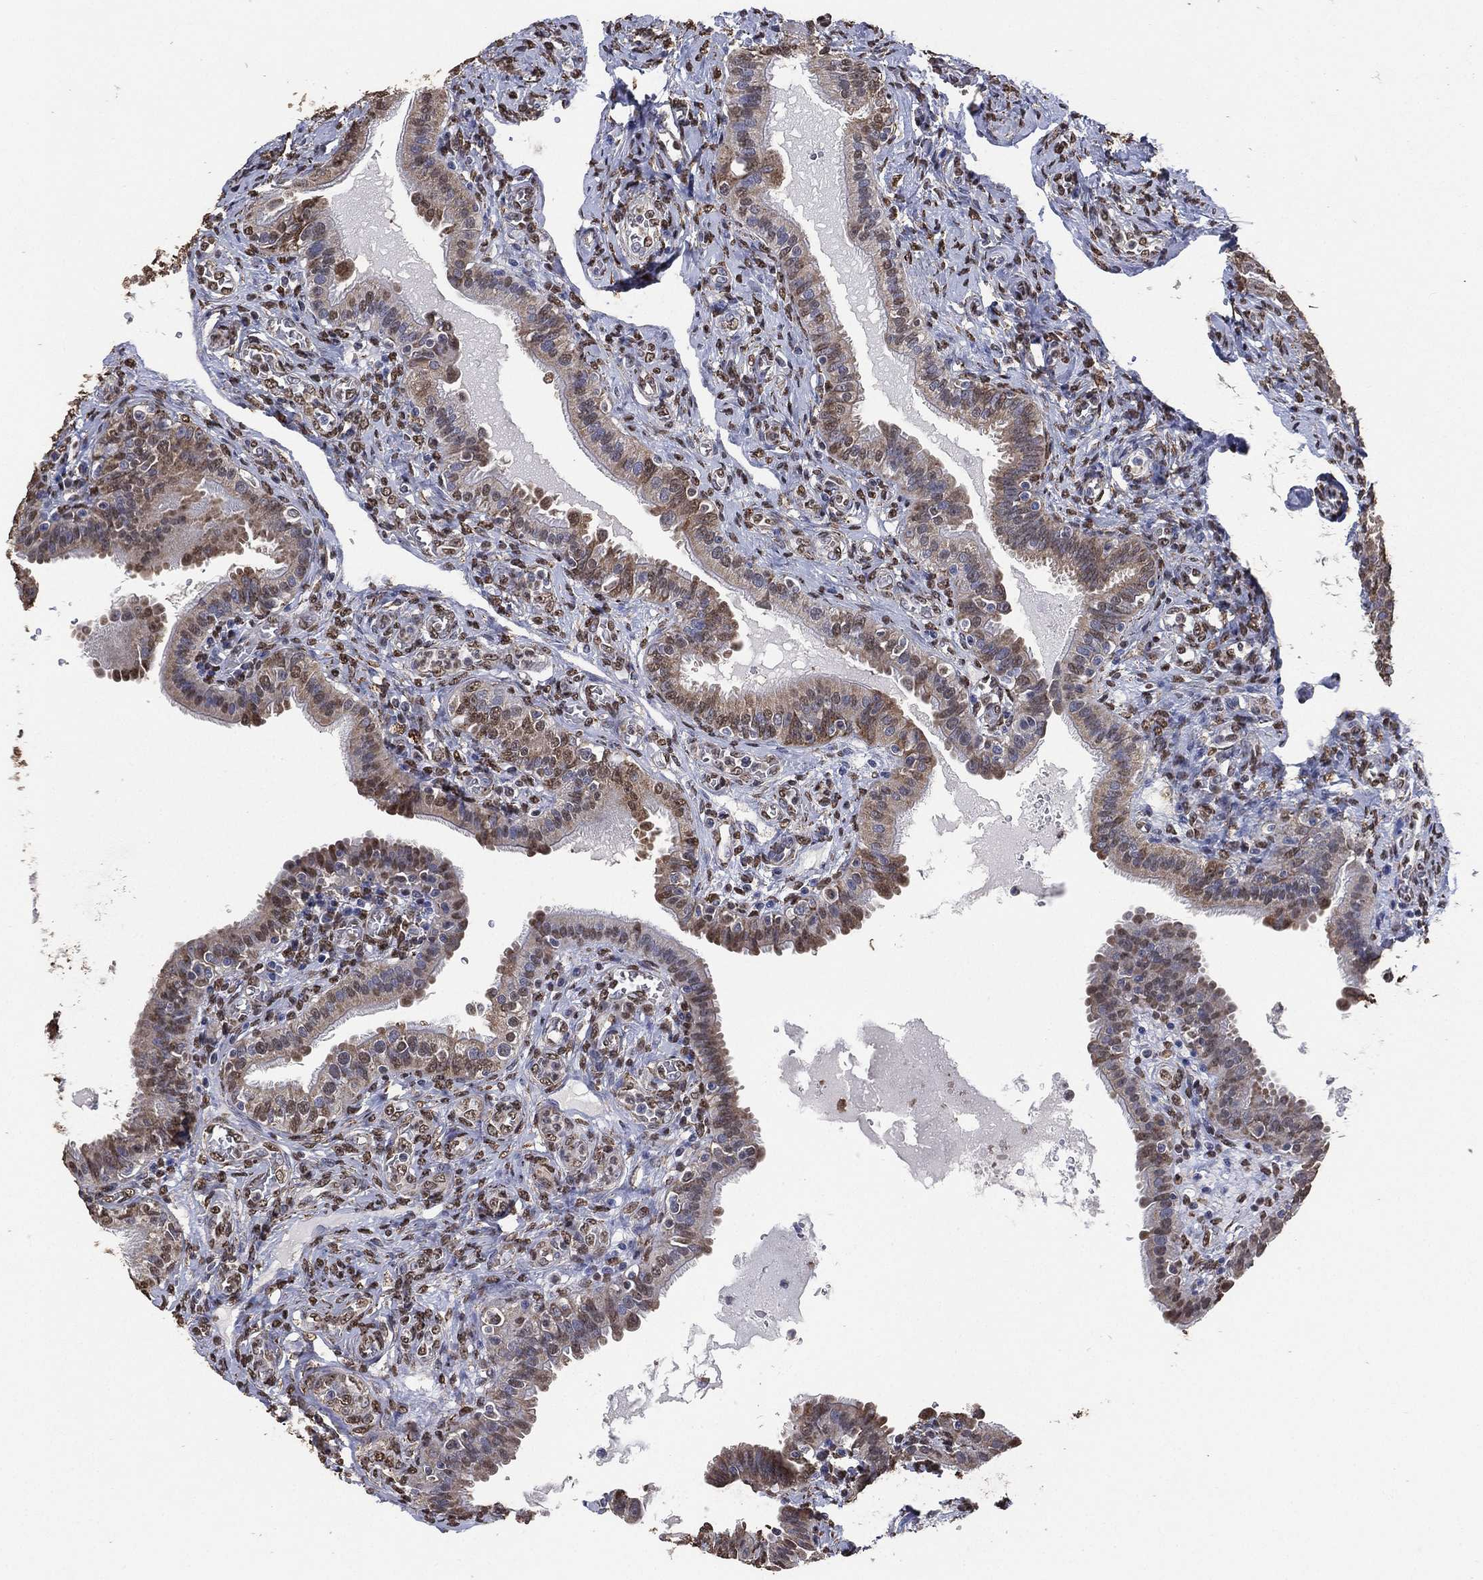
{"staining": {"intensity": "moderate", "quantity": "<25%", "location": "cytoplasmic/membranous"}, "tissue": "fallopian tube", "cell_type": "Glandular cells", "image_type": "normal", "snomed": [{"axis": "morphology", "description": "Normal tissue, NOS"}, {"axis": "topography", "description": "Fallopian tube"}, {"axis": "topography", "description": "Ovary"}], "caption": "Brown immunohistochemical staining in benign human fallopian tube displays moderate cytoplasmic/membranous positivity in approximately <25% of glandular cells.", "gene": "ALDH7A1", "patient": {"sex": "female", "age": 41}}